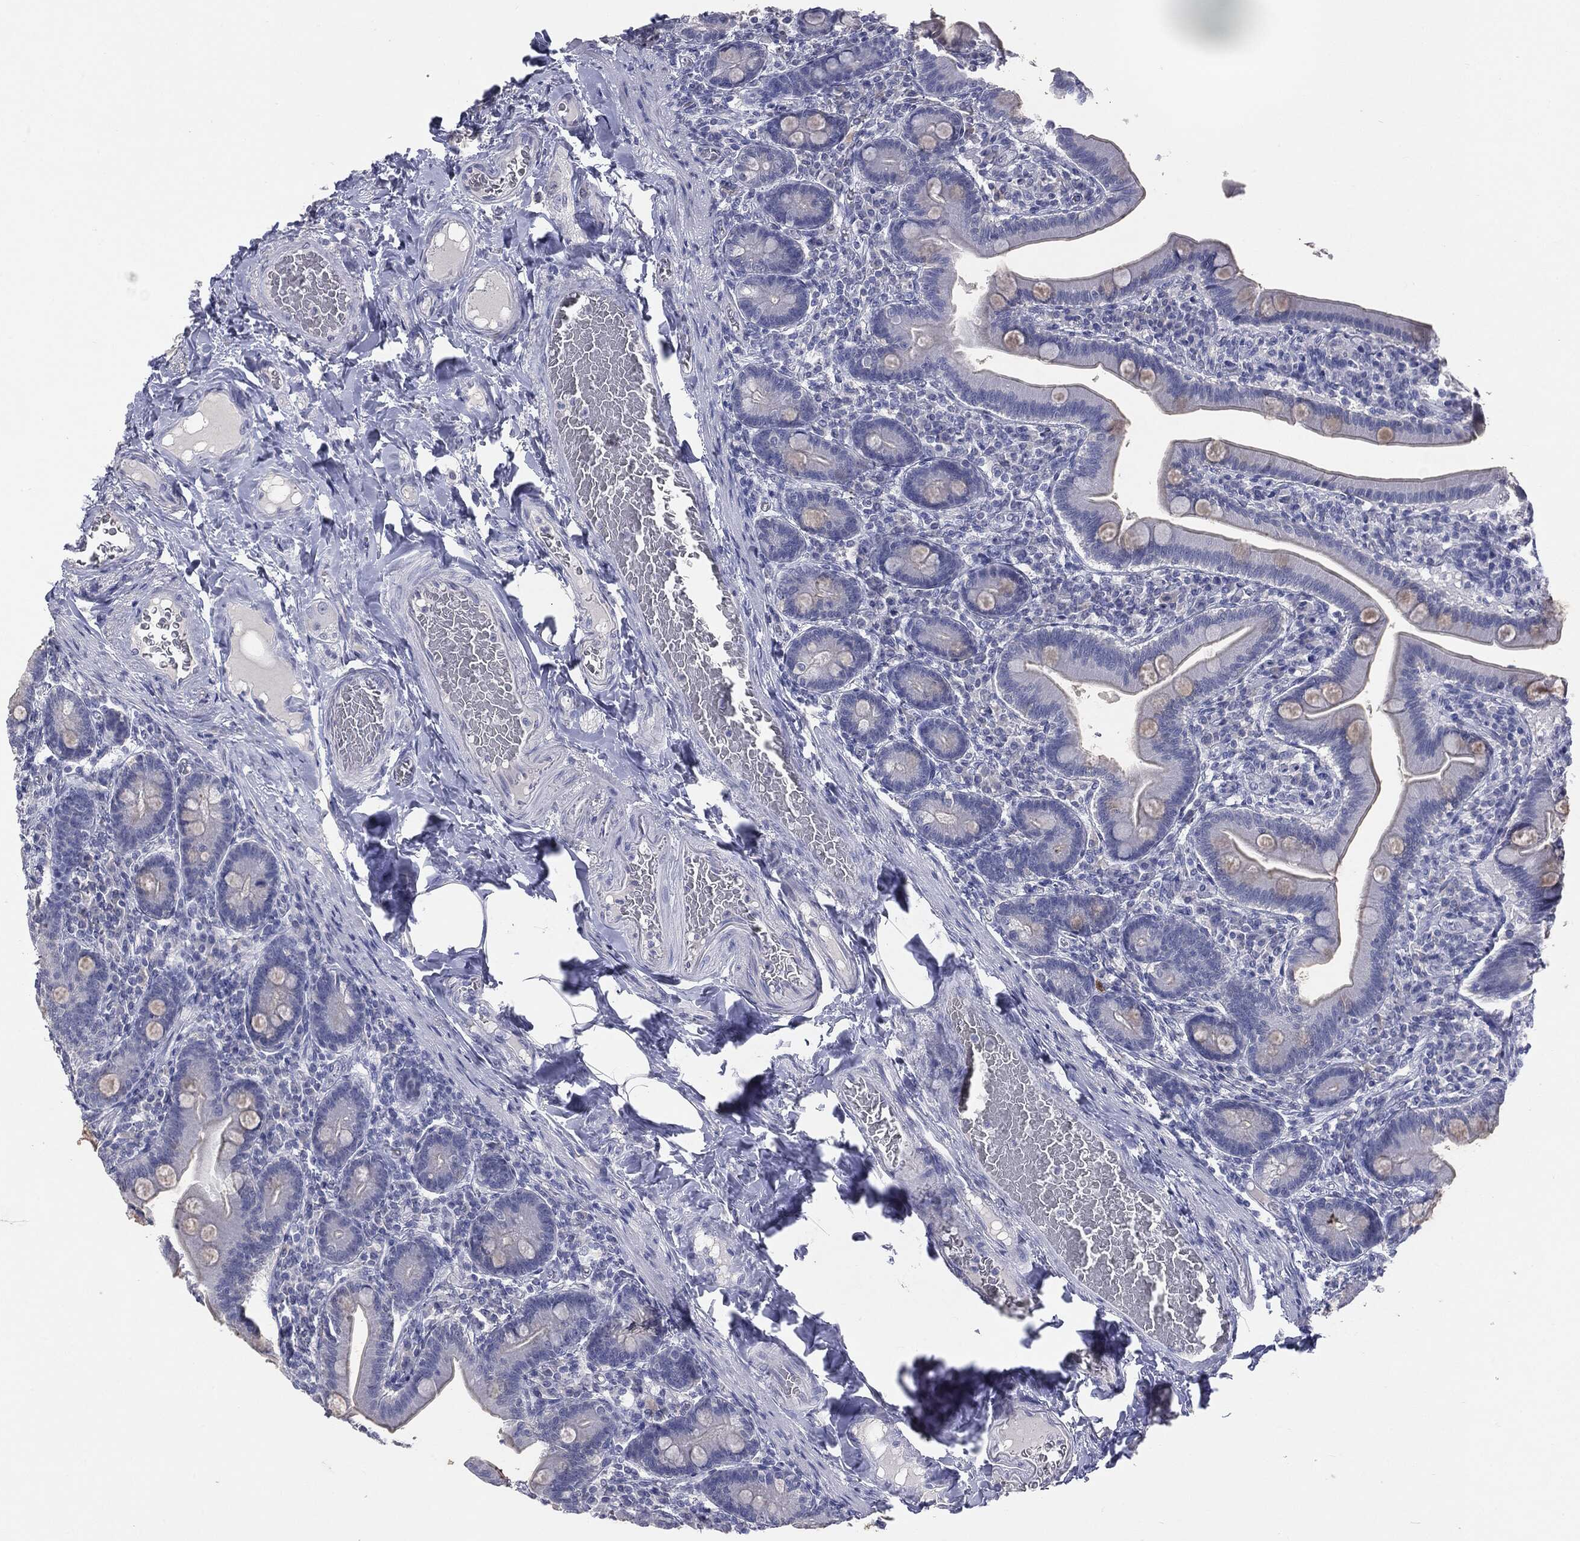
{"staining": {"intensity": "negative", "quantity": "none", "location": "none"}, "tissue": "small intestine", "cell_type": "Glandular cells", "image_type": "normal", "snomed": [{"axis": "morphology", "description": "Normal tissue, NOS"}, {"axis": "topography", "description": "Small intestine"}], "caption": "An image of small intestine stained for a protein exhibits no brown staining in glandular cells. Brightfield microscopy of immunohistochemistry (IHC) stained with DAB (brown) and hematoxylin (blue), captured at high magnification.", "gene": "TSHB", "patient": {"sex": "male", "age": 66}}